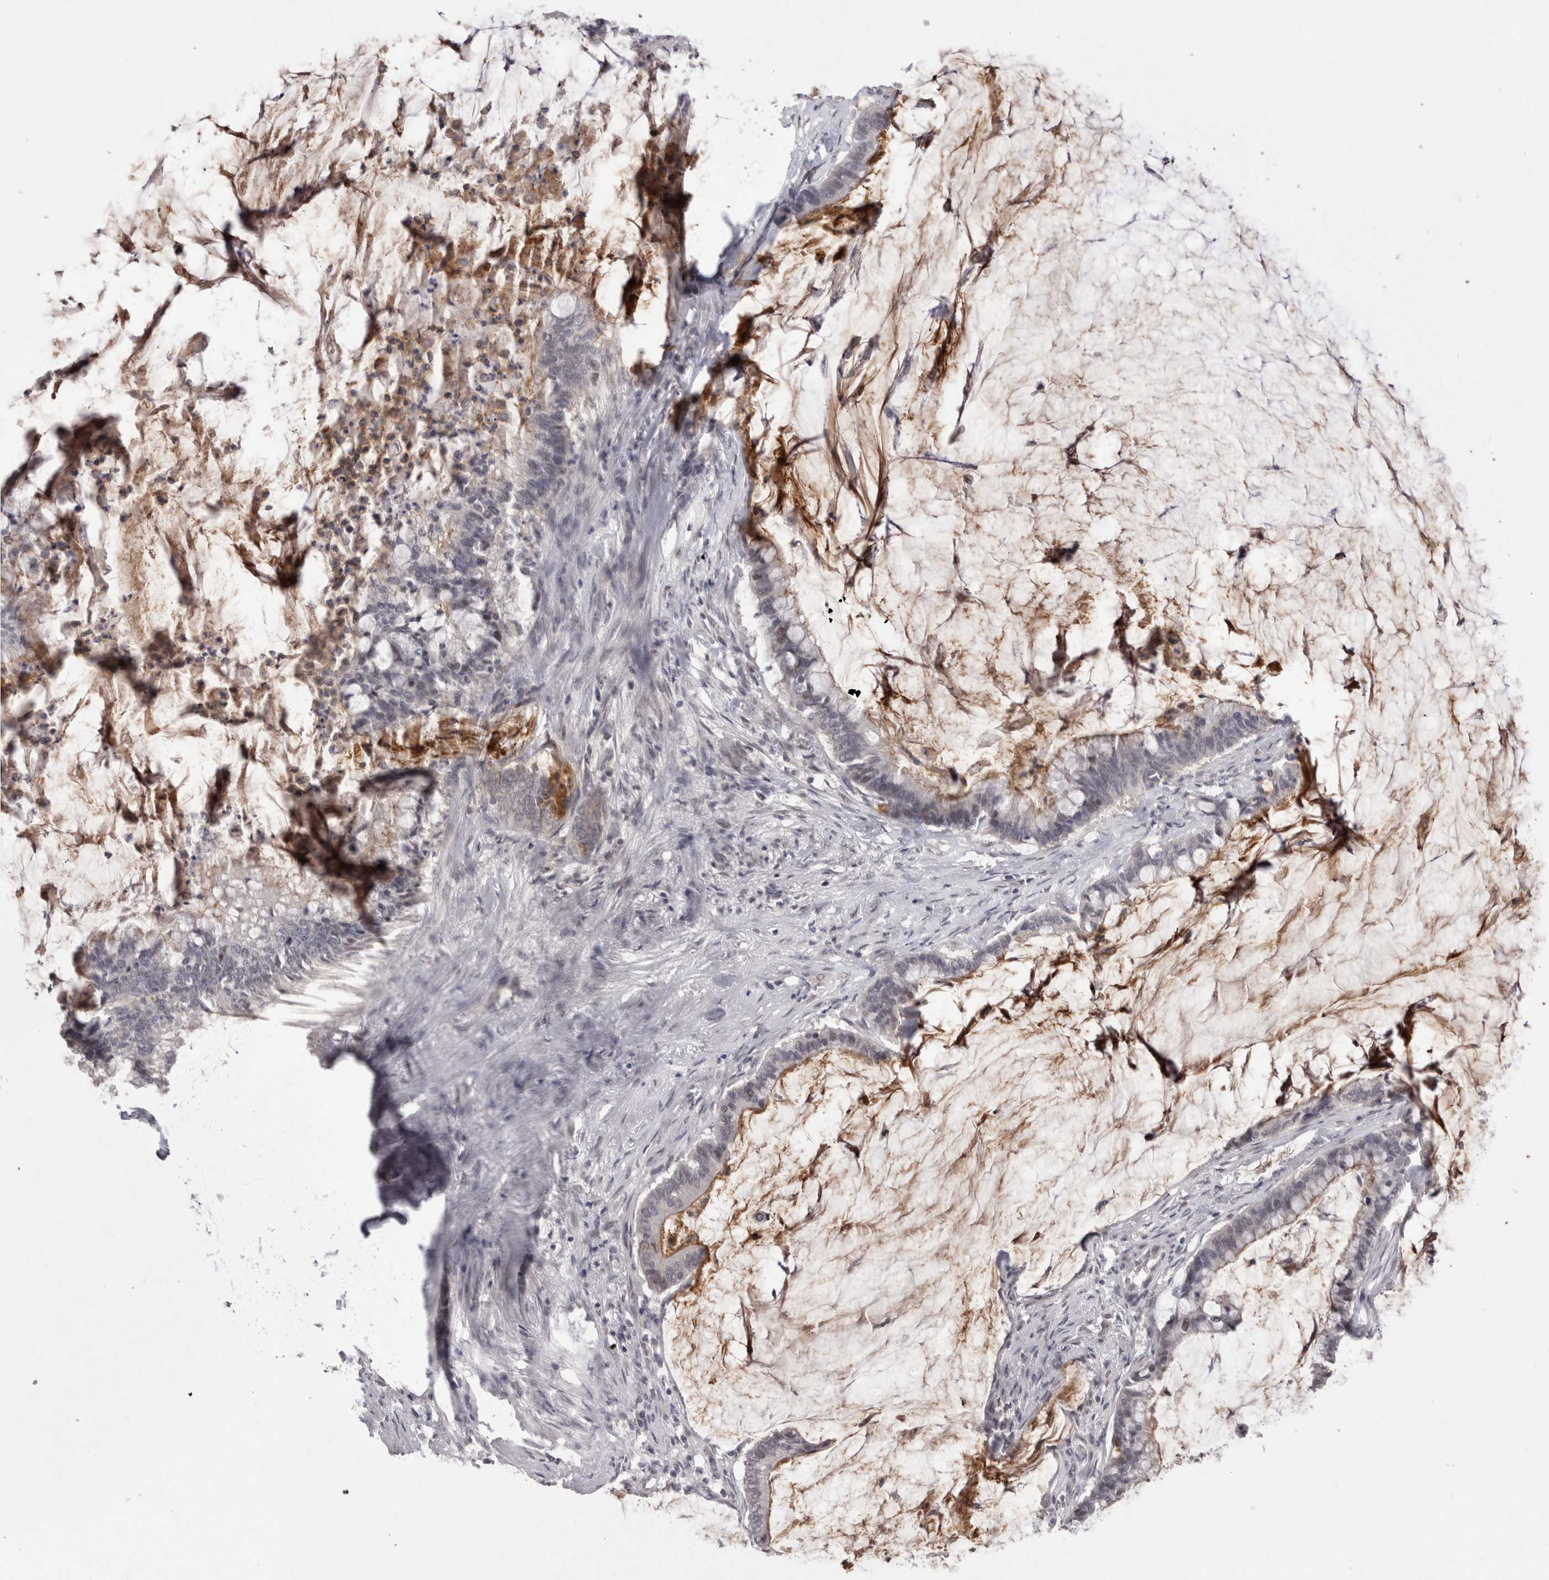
{"staining": {"intensity": "moderate", "quantity": "<25%", "location": "cytoplasmic/membranous"}, "tissue": "pancreatic cancer", "cell_type": "Tumor cells", "image_type": "cancer", "snomed": [{"axis": "morphology", "description": "Adenocarcinoma, NOS"}, {"axis": "topography", "description": "Pancreas"}], "caption": "Pancreatic cancer (adenocarcinoma) was stained to show a protein in brown. There is low levels of moderate cytoplasmic/membranous positivity in approximately <25% of tumor cells. The protein is shown in brown color, while the nuclei are stained blue.", "gene": "DDX4", "patient": {"sex": "male", "age": 41}}